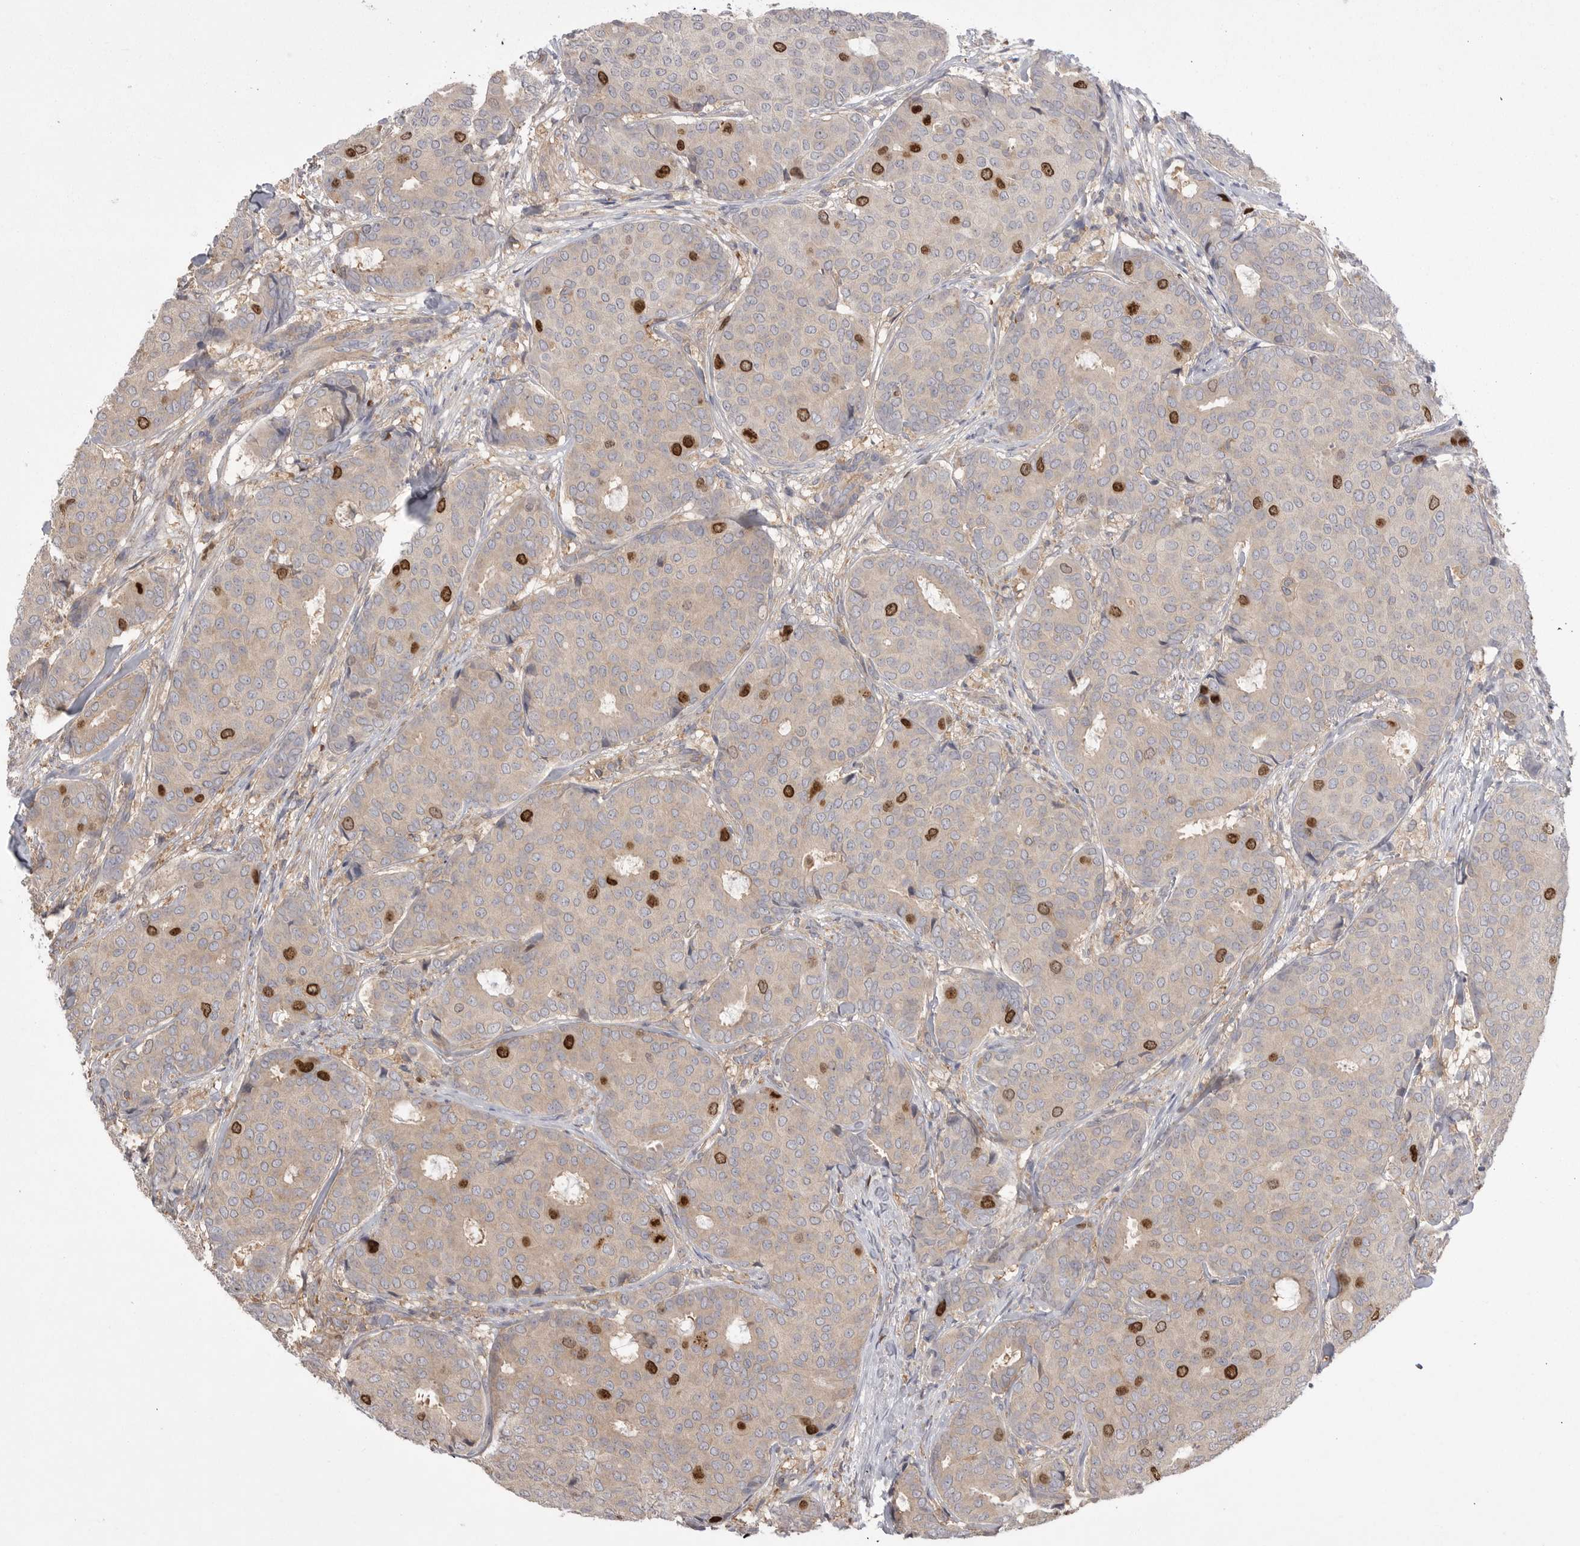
{"staining": {"intensity": "strong", "quantity": "<25%", "location": "cytoplasmic/membranous,nuclear"}, "tissue": "breast cancer", "cell_type": "Tumor cells", "image_type": "cancer", "snomed": [{"axis": "morphology", "description": "Duct carcinoma"}, {"axis": "topography", "description": "Breast"}], "caption": "Intraductal carcinoma (breast) stained for a protein (brown) shows strong cytoplasmic/membranous and nuclear positive staining in about <25% of tumor cells.", "gene": "TOP2A", "patient": {"sex": "female", "age": 75}}